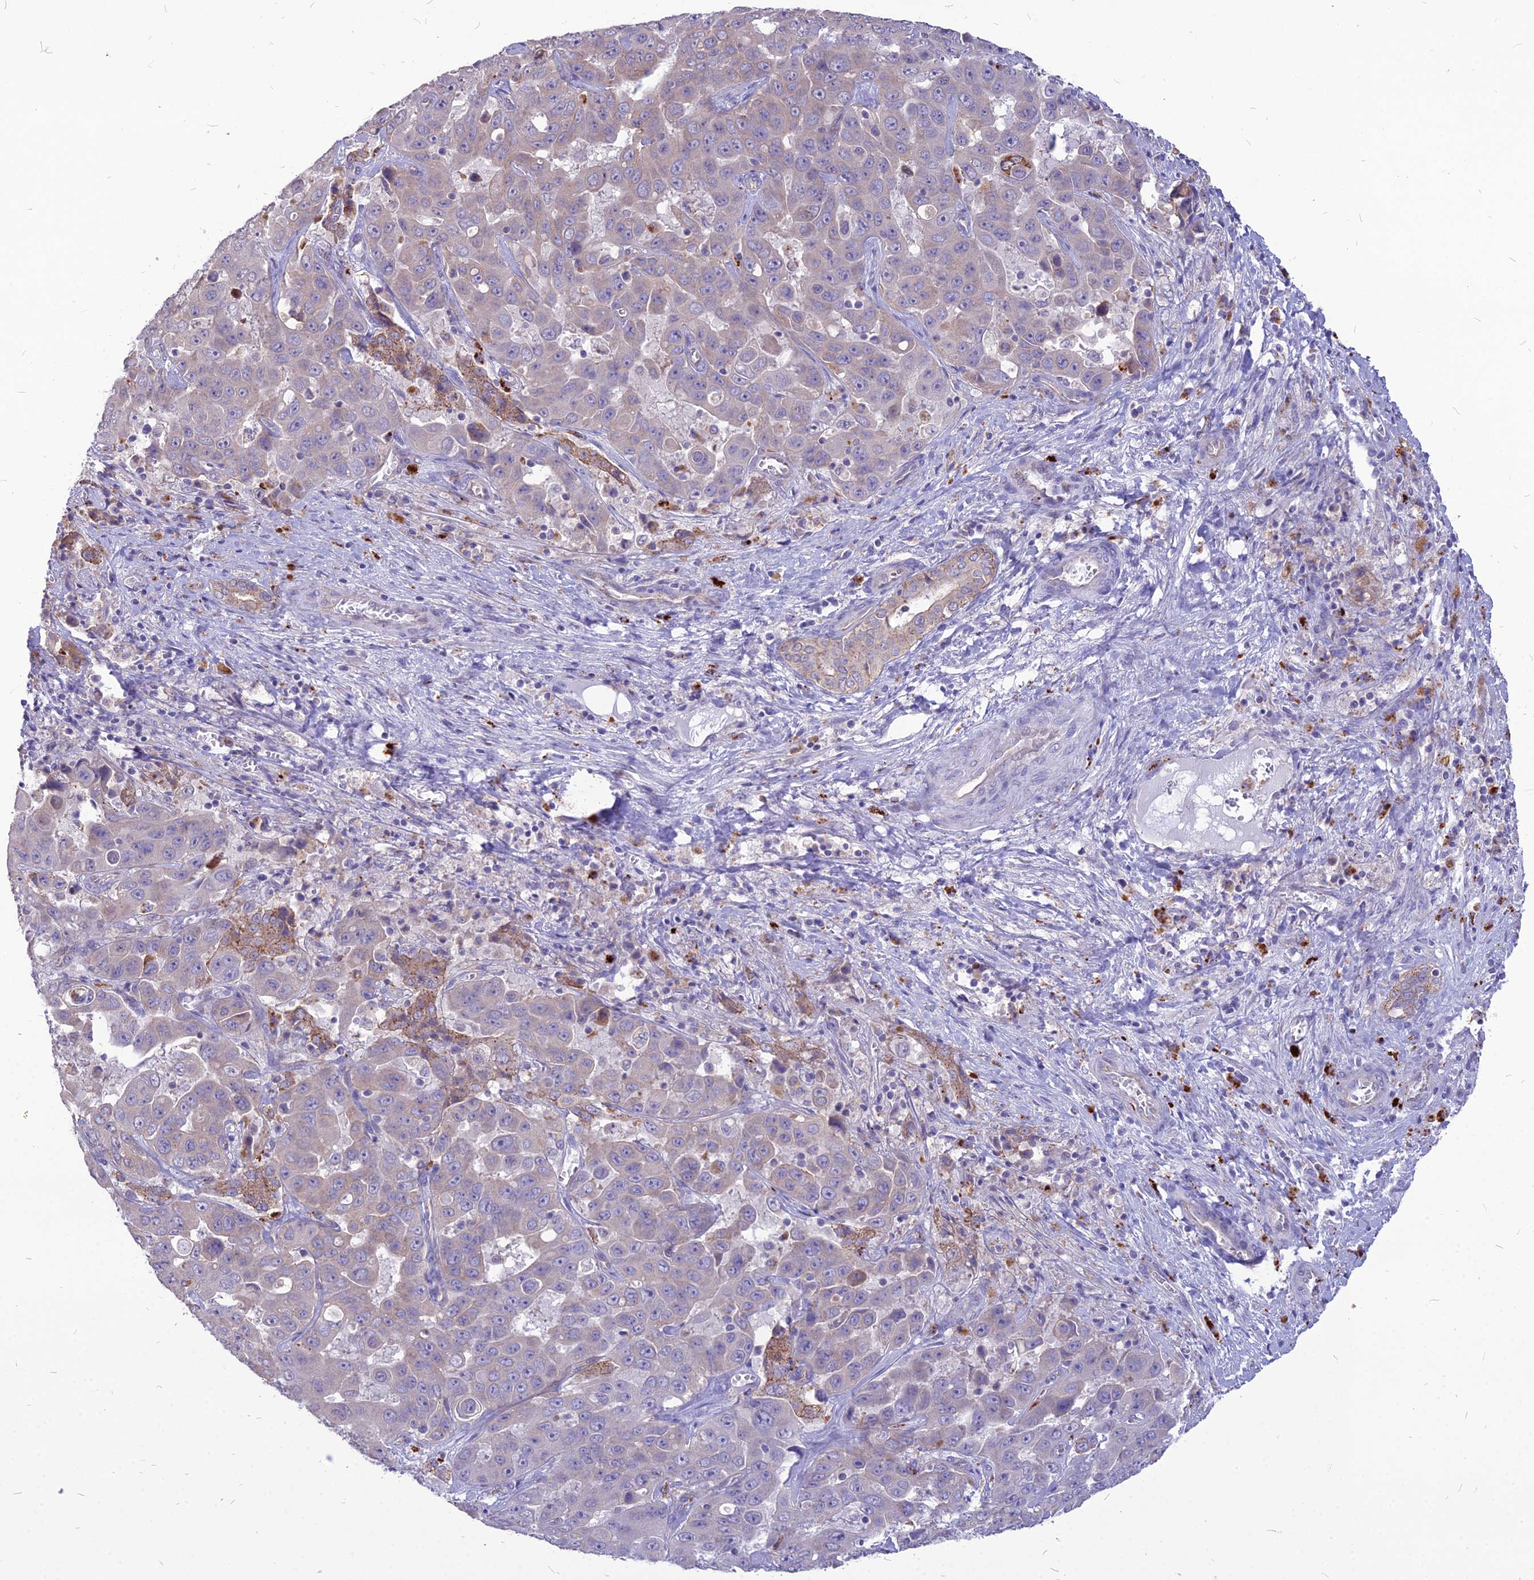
{"staining": {"intensity": "negative", "quantity": "none", "location": "none"}, "tissue": "liver cancer", "cell_type": "Tumor cells", "image_type": "cancer", "snomed": [{"axis": "morphology", "description": "Cholangiocarcinoma"}, {"axis": "topography", "description": "Liver"}], "caption": "Immunohistochemistry of cholangiocarcinoma (liver) exhibits no expression in tumor cells.", "gene": "PCED1B", "patient": {"sex": "female", "age": 52}}